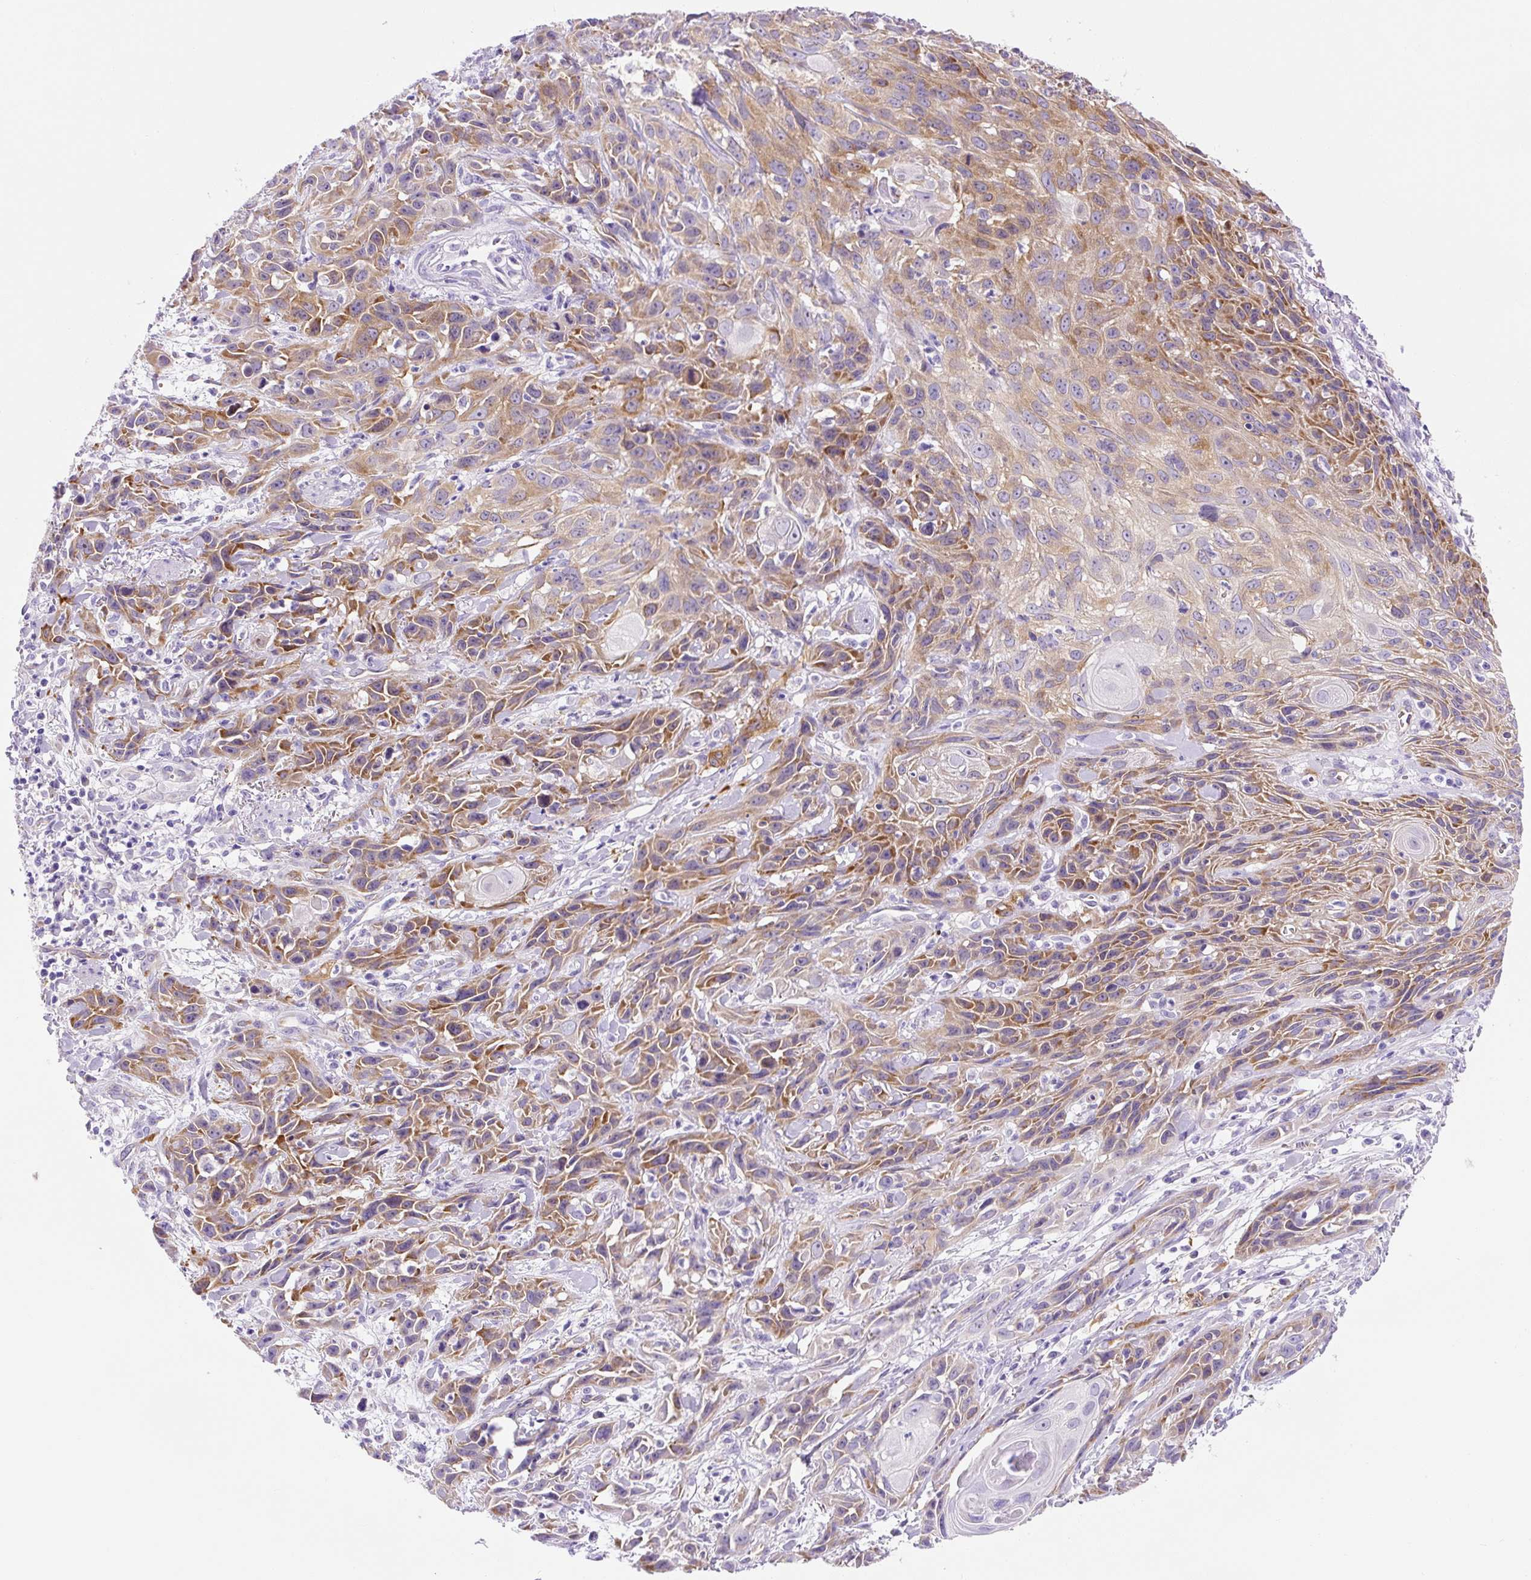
{"staining": {"intensity": "moderate", "quantity": "25%-75%", "location": "cytoplasmic/membranous"}, "tissue": "skin cancer", "cell_type": "Tumor cells", "image_type": "cancer", "snomed": [{"axis": "morphology", "description": "Squamous cell carcinoma, NOS"}, {"axis": "topography", "description": "Skin"}, {"axis": "topography", "description": "Vulva"}], "caption": "Human skin cancer stained for a protein (brown) exhibits moderate cytoplasmic/membranous positive staining in about 25%-75% of tumor cells.", "gene": "ASB4", "patient": {"sex": "female", "age": 83}}